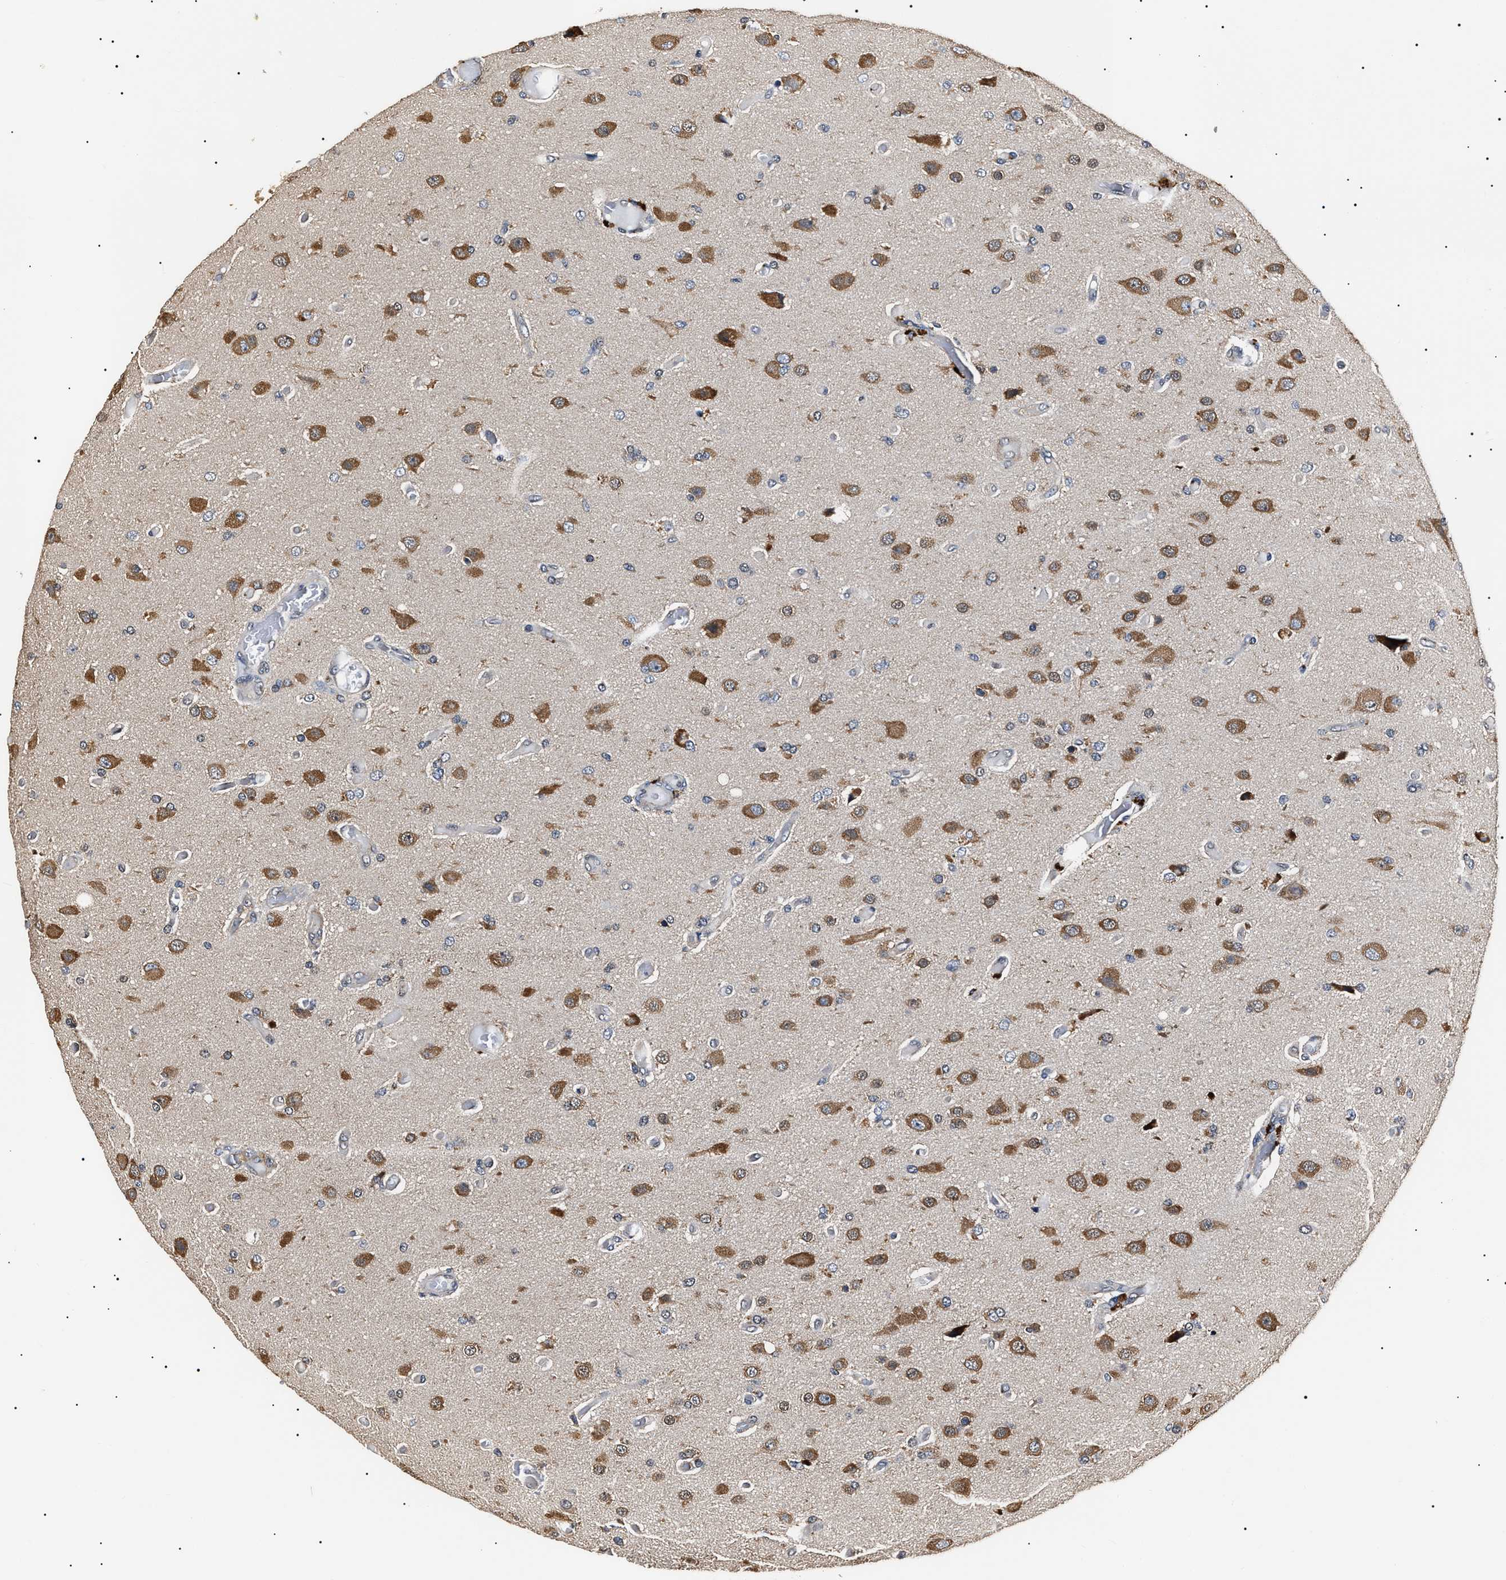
{"staining": {"intensity": "moderate", "quantity": ">75%", "location": "cytoplasmic/membranous"}, "tissue": "glioma", "cell_type": "Tumor cells", "image_type": "cancer", "snomed": [{"axis": "morphology", "description": "Normal tissue, NOS"}, {"axis": "morphology", "description": "Glioma, malignant, High grade"}, {"axis": "topography", "description": "Cerebral cortex"}], "caption": "Immunohistochemical staining of human glioma demonstrates moderate cytoplasmic/membranous protein positivity in approximately >75% of tumor cells.", "gene": "CCT8", "patient": {"sex": "male", "age": 77}}